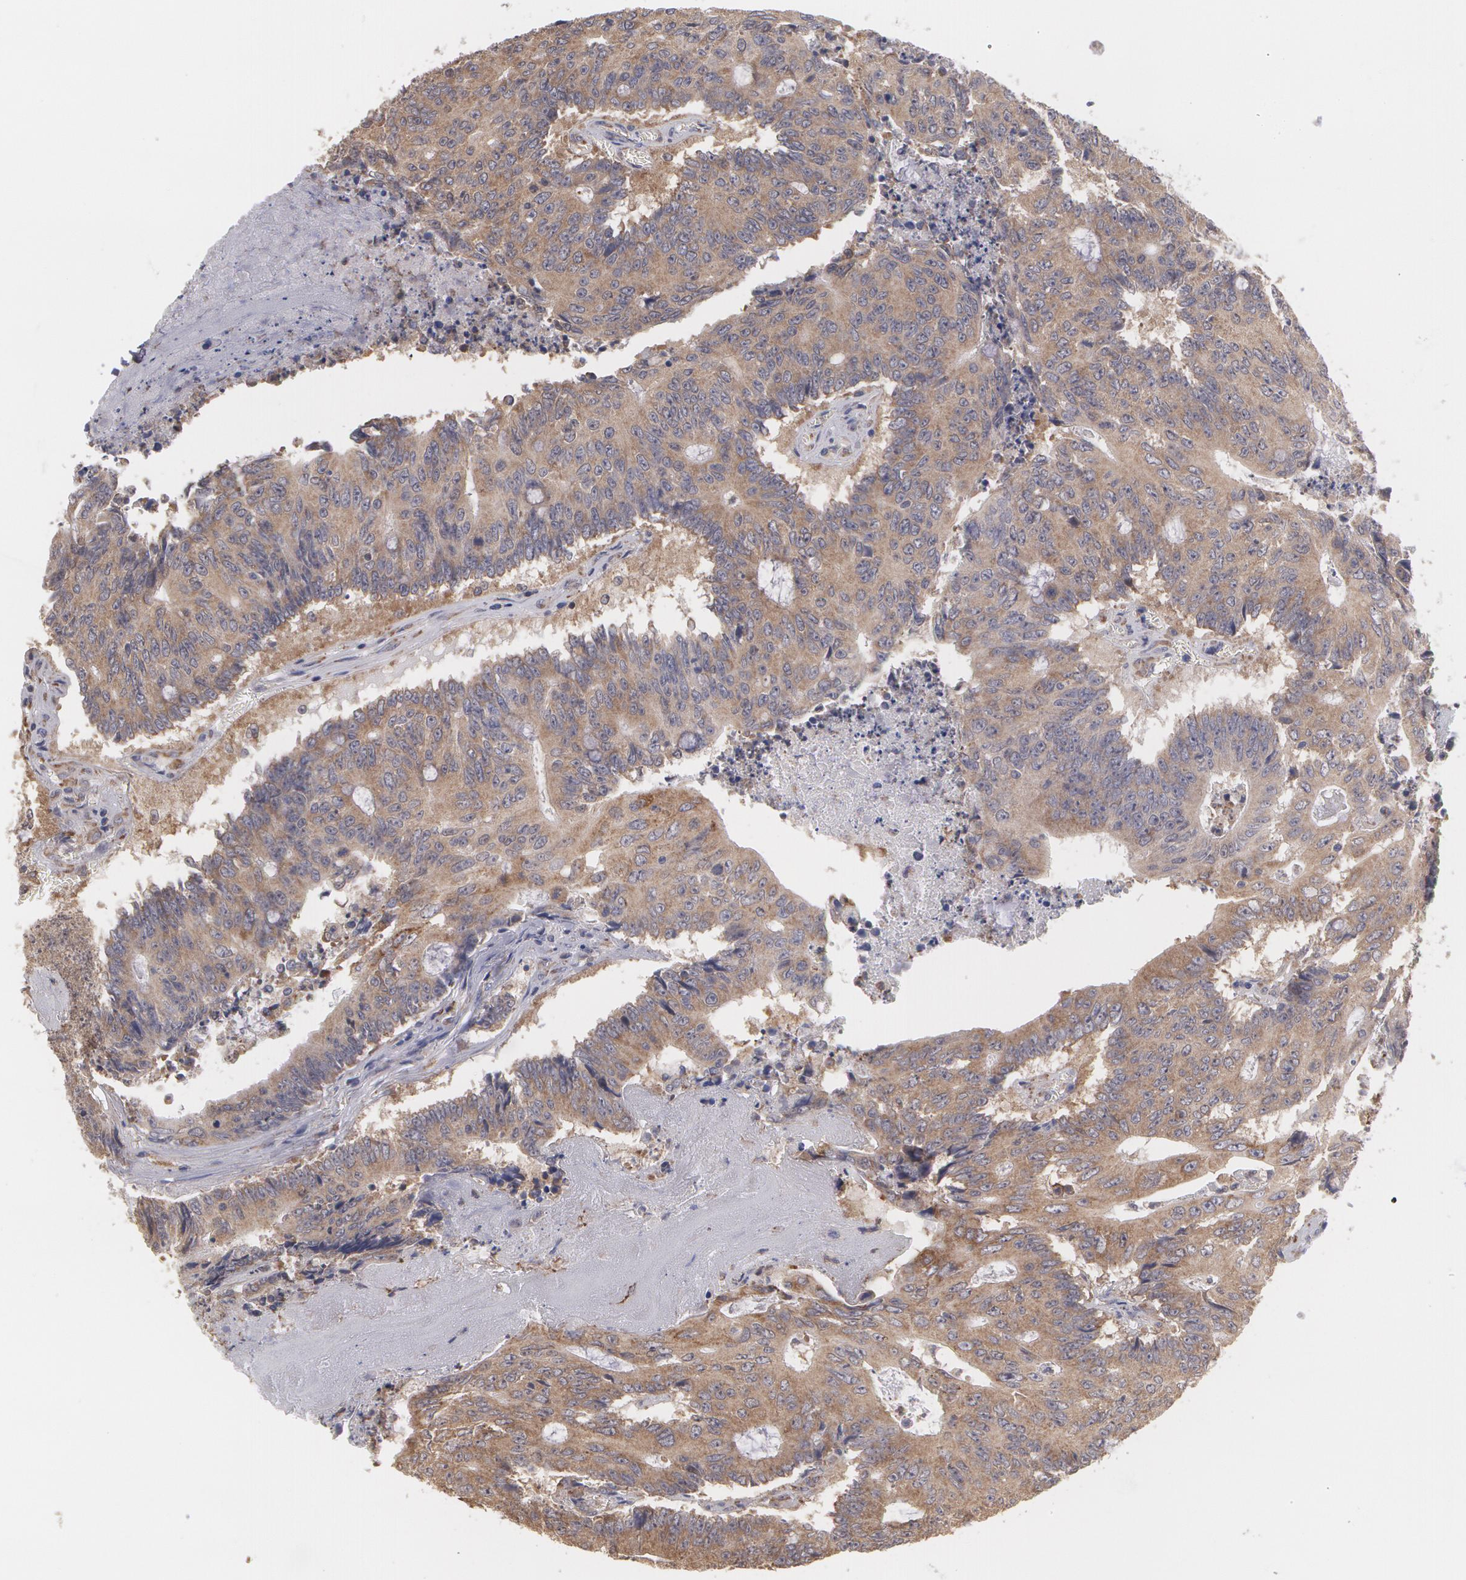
{"staining": {"intensity": "moderate", "quantity": ">75%", "location": "cytoplasmic/membranous"}, "tissue": "colorectal cancer", "cell_type": "Tumor cells", "image_type": "cancer", "snomed": [{"axis": "morphology", "description": "Adenocarcinoma, NOS"}, {"axis": "topography", "description": "Colon"}], "caption": "Tumor cells exhibit medium levels of moderate cytoplasmic/membranous expression in approximately >75% of cells in adenocarcinoma (colorectal).", "gene": "MTHFD1", "patient": {"sex": "male", "age": 65}}